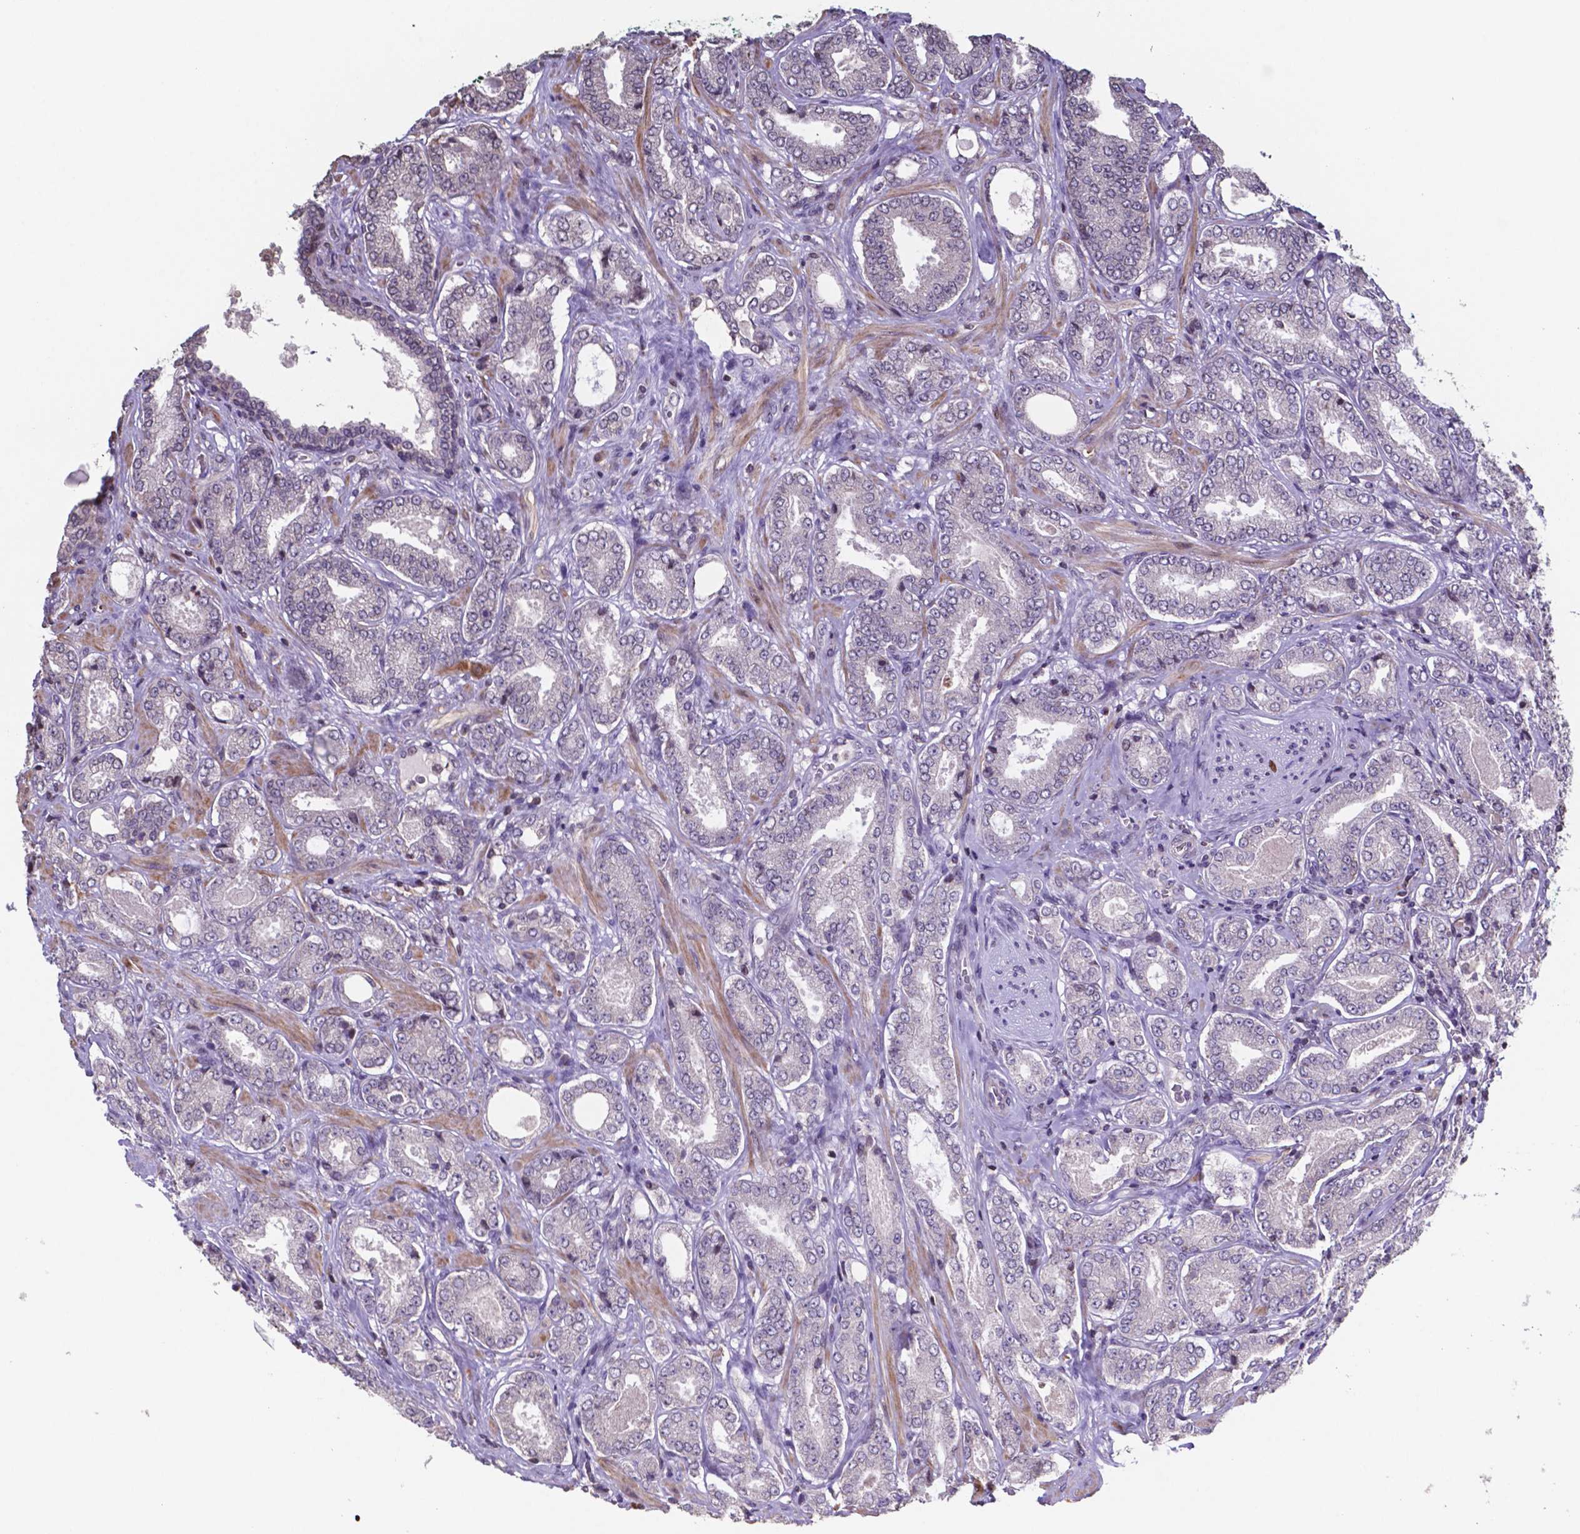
{"staining": {"intensity": "negative", "quantity": "none", "location": "none"}, "tissue": "prostate cancer", "cell_type": "Tumor cells", "image_type": "cancer", "snomed": [{"axis": "morphology", "description": "Adenocarcinoma, NOS"}, {"axis": "topography", "description": "Prostate"}], "caption": "Immunohistochemistry (IHC) image of neoplastic tissue: human prostate cancer (adenocarcinoma) stained with DAB (3,3'-diaminobenzidine) exhibits no significant protein expression in tumor cells.", "gene": "MLC1", "patient": {"sex": "male", "age": 64}}